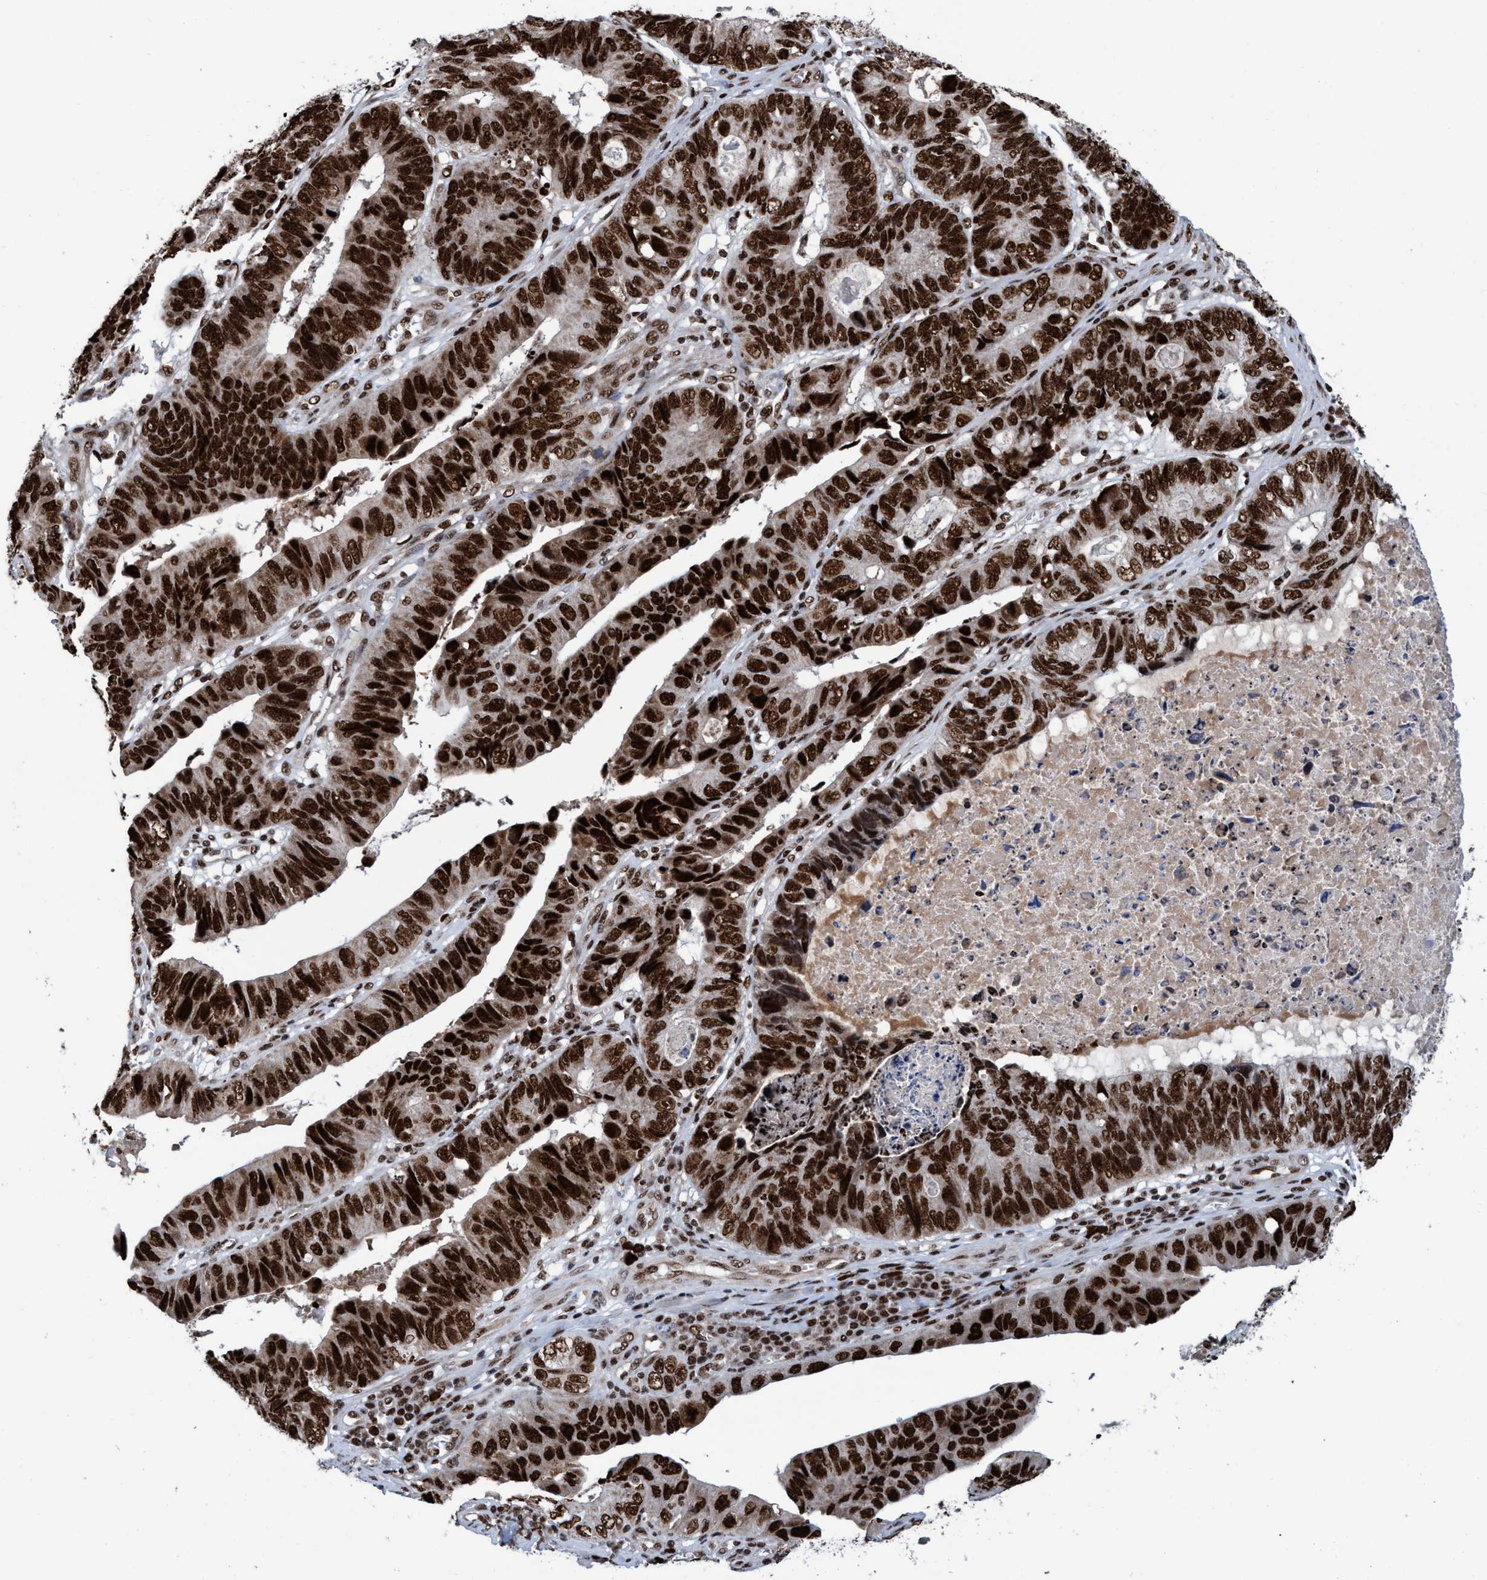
{"staining": {"intensity": "strong", "quantity": ">75%", "location": "nuclear"}, "tissue": "stomach cancer", "cell_type": "Tumor cells", "image_type": "cancer", "snomed": [{"axis": "morphology", "description": "Adenocarcinoma, NOS"}, {"axis": "topography", "description": "Stomach"}], "caption": "Tumor cells show high levels of strong nuclear staining in approximately >75% of cells in adenocarcinoma (stomach).", "gene": "TOPBP1", "patient": {"sex": "male", "age": 59}}